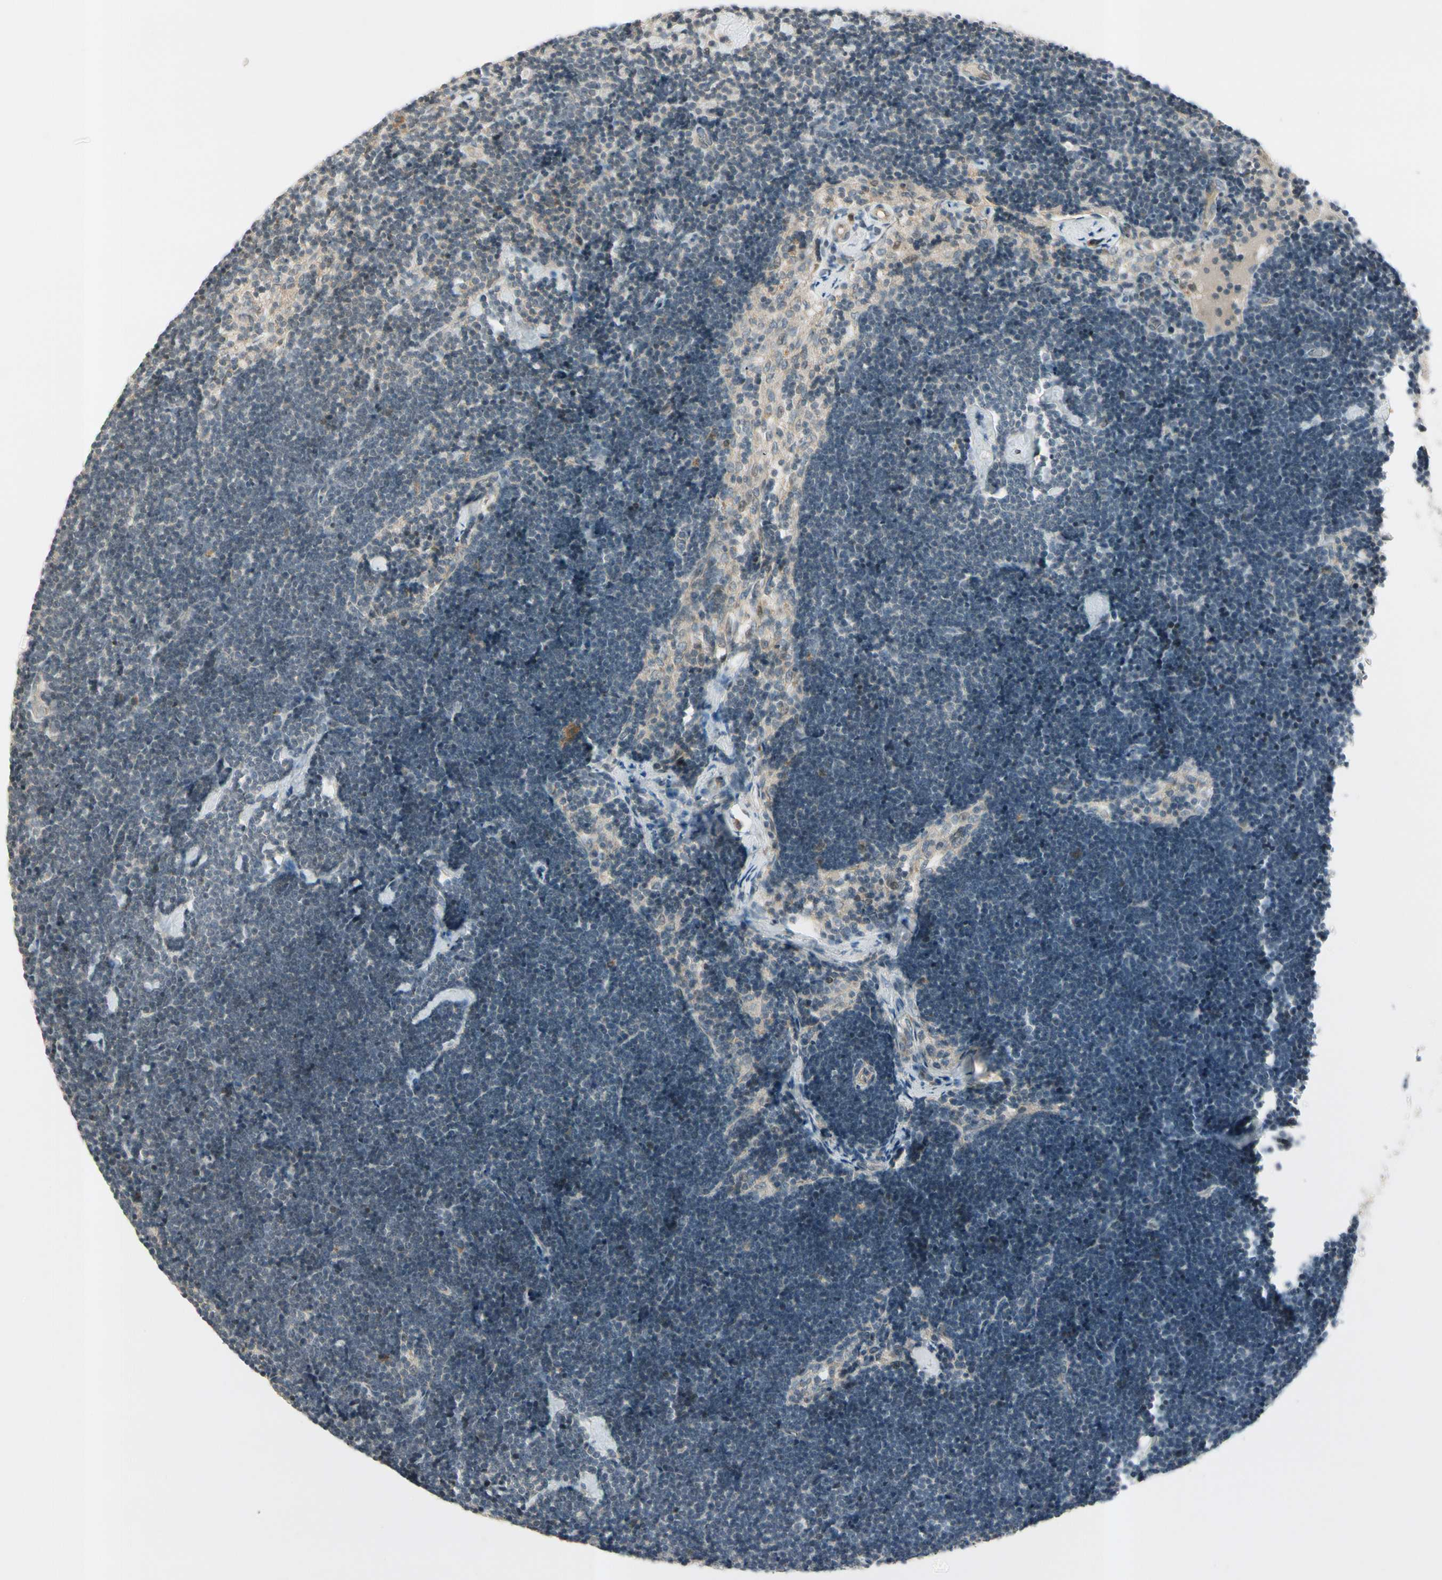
{"staining": {"intensity": "negative", "quantity": "none", "location": "none"}, "tissue": "lymph node", "cell_type": "Germinal center cells", "image_type": "normal", "snomed": [{"axis": "morphology", "description": "Normal tissue, NOS"}, {"axis": "topography", "description": "Lymph node"}], "caption": "An IHC image of unremarkable lymph node is shown. There is no staining in germinal center cells of lymph node. Nuclei are stained in blue.", "gene": "ICAM5", "patient": {"sex": "male", "age": 63}}